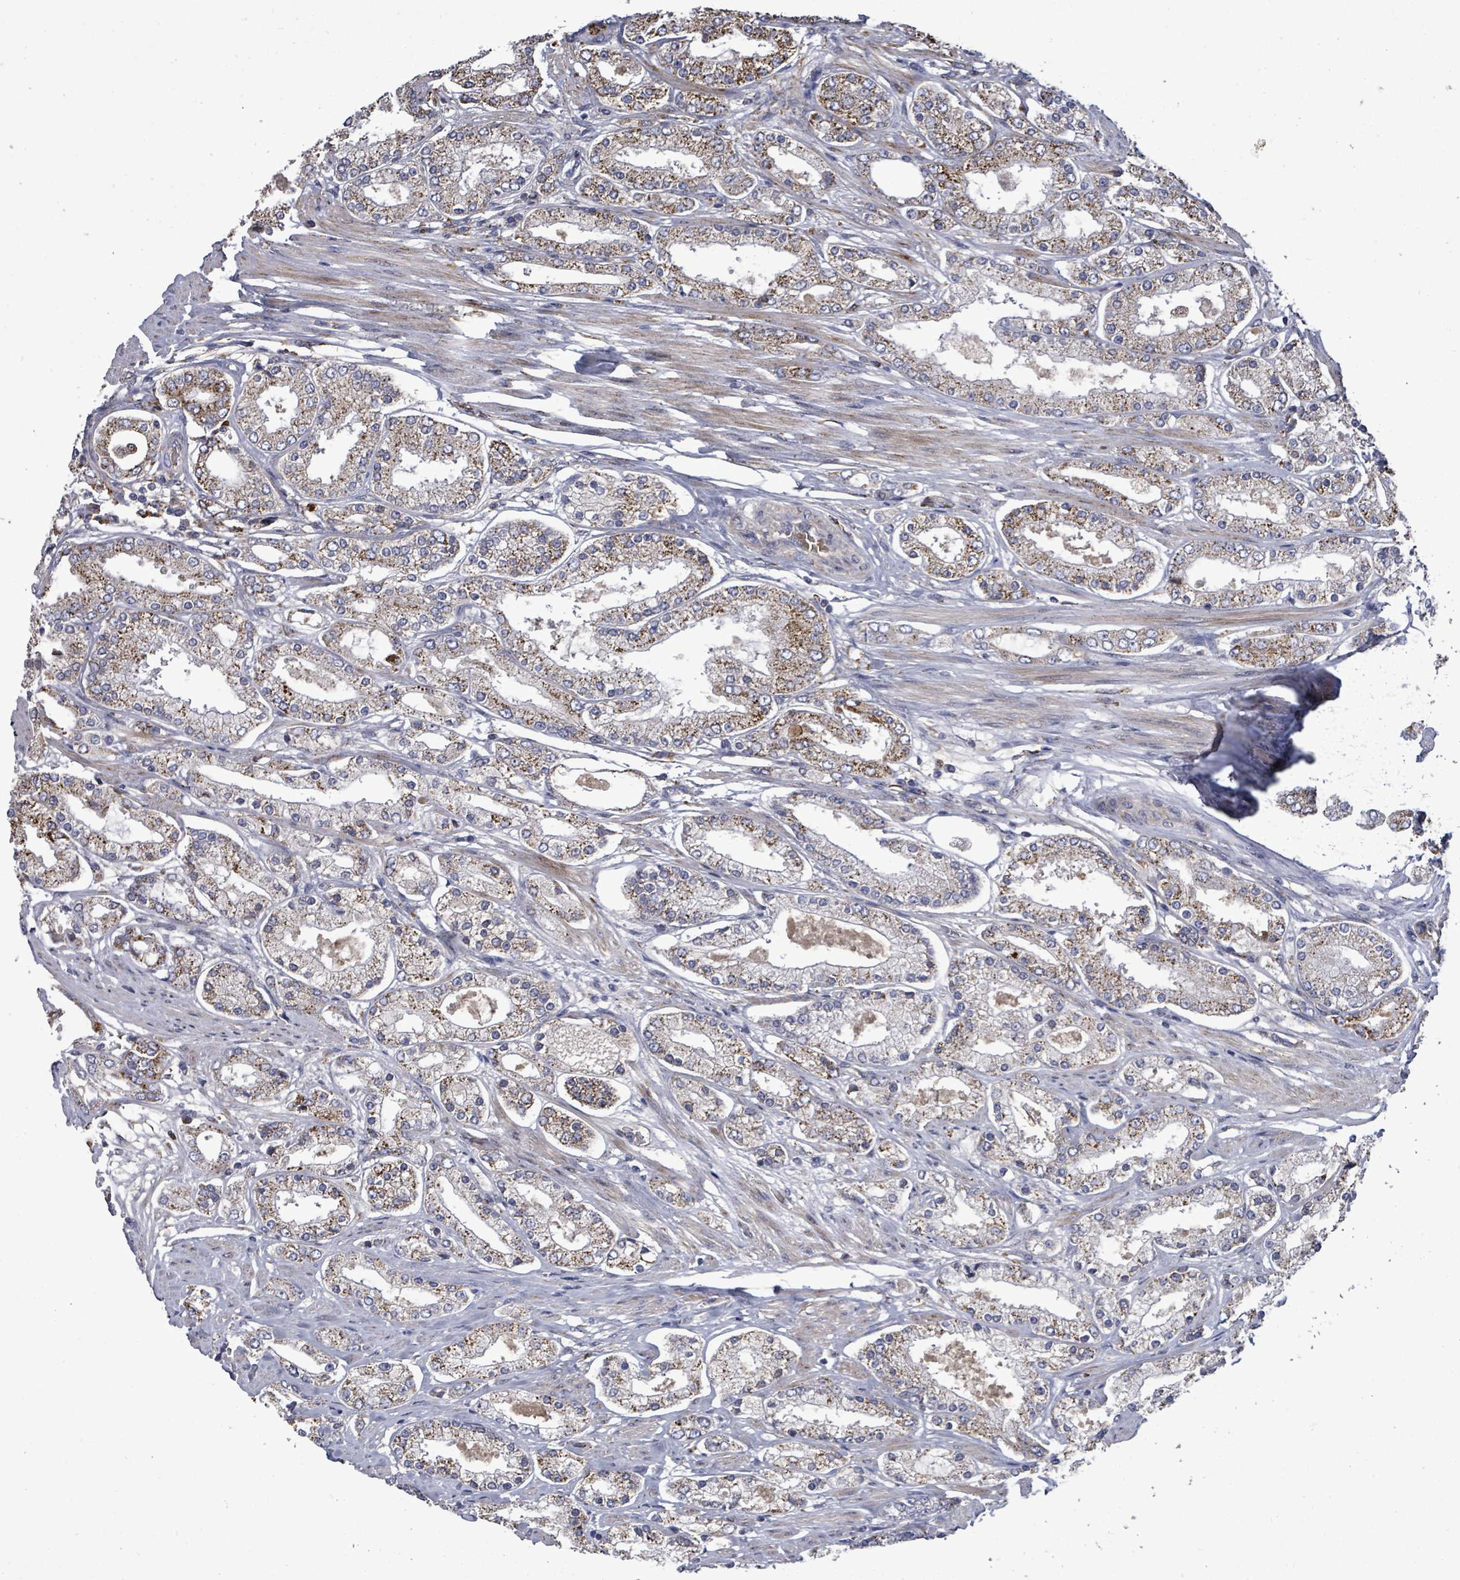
{"staining": {"intensity": "strong", "quantity": "25%-75%", "location": "cytoplasmic/membranous"}, "tissue": "prostate cancer", "cell_type": "Tumor cells", "image_type": "cancer", "snomed": [{"axis": "morphology", "description": "Adenocarcinoma, High grade"}, {"axis": "topography", "description": "Prostate"}], "caption": "A high-resolution micrograph shows immunohistochemistry (IHC) staining of prostate high-grade adenocarcinoma, which reveals strong cytoplasmic/membranous expression in about 25%-75% of tumor cells. (Stains: DAB in brown, nuclei in blue, Microscopy: brightfield microscopy at high magnification).", "gene": "MTMR12", "patient": {"sex": "male", "age": 69}}